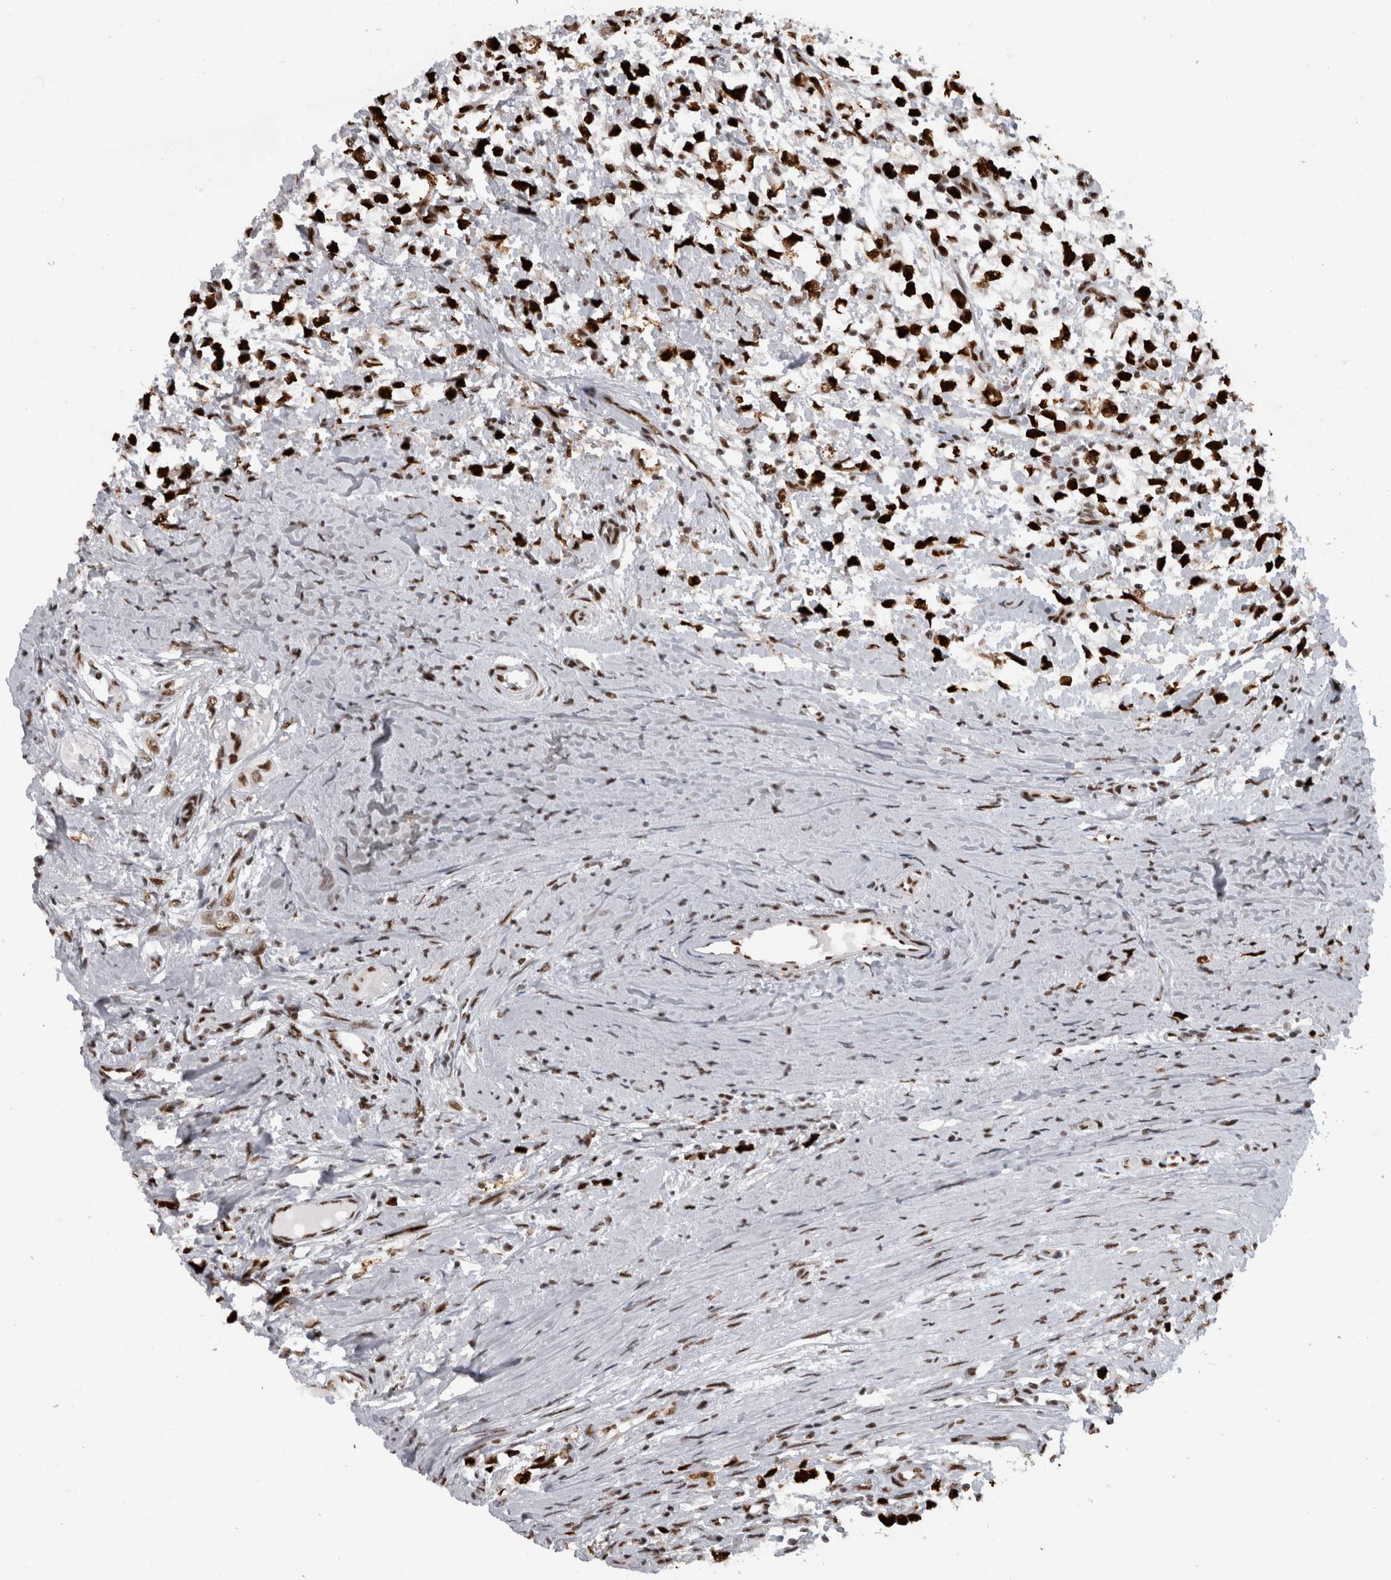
{"staining": {"intensity": "strong", "quantity": ">75%", "location": "nuclear"}, "tissue": "testis cancer", "cell_type": "Tumor cells", "image_type": "cancer", "snomed": [{"axis": "morphology", "description": "Seminoma, NOS"}, {"axis": "morphology", "description": "Carcinoma, Embryonal, NOS"}, {"axis": "topography", "description": "Testis"}], "caption": "This micrograph demonstrates IHC staining of seminoma (testis), with high strong nuclear positivity in about >75% of tumor cells.", "gene": "ZSCAN2", "patient": {"sex": "male", "age": 51}}